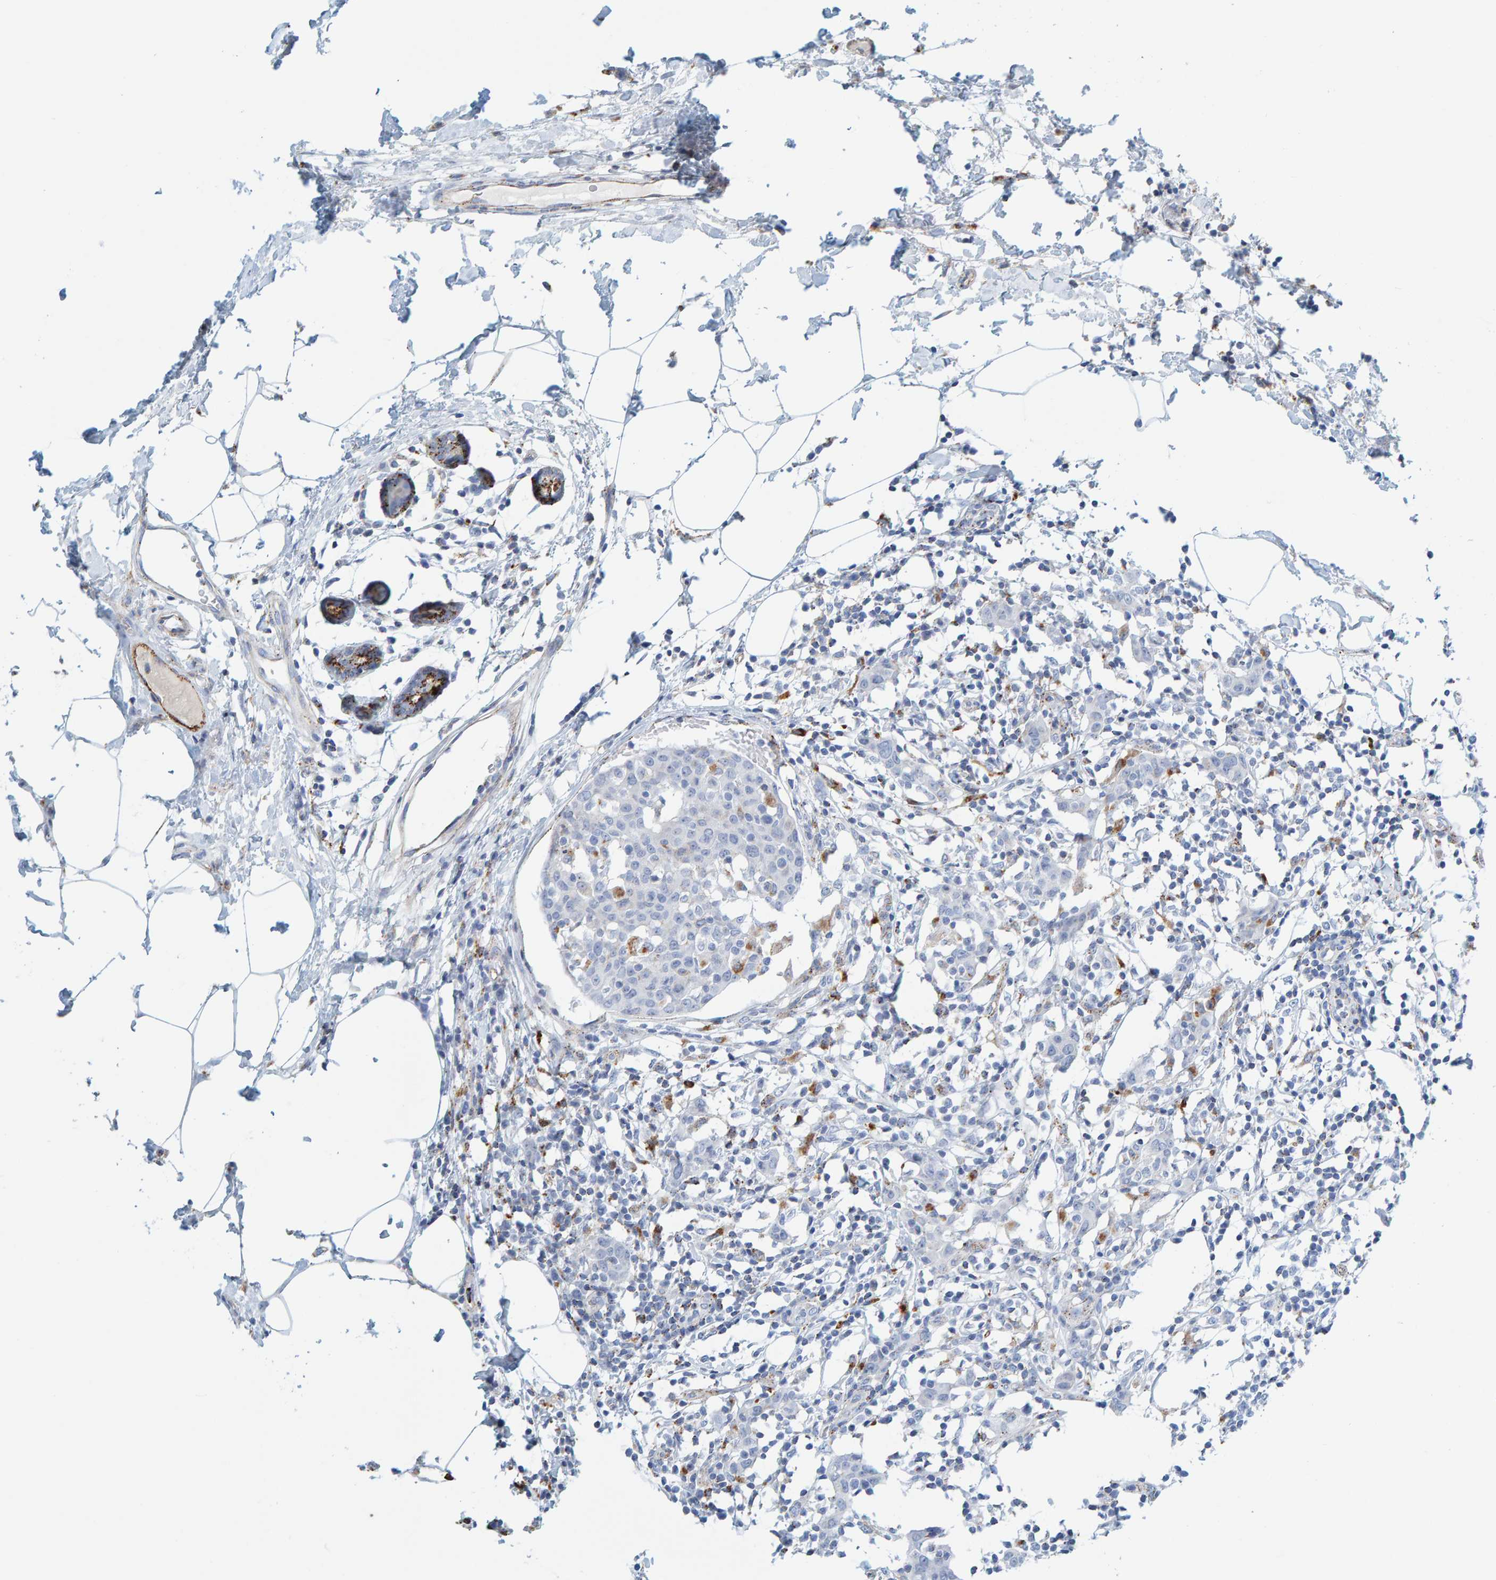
{"staining": {"intensity": "moderate", "quantity": "<25%", "location": "cytoplasmic/membranous"}, "tissue": "breast cancer", "cell_type": "Tumor cells", "image_type": "cancer", "snomed": [{"axis": "morphology", "description": "Normal tissue, NOS"}, {"axis": "morphology", "description": "Duct carcinoma"}, {"axis": "topography", "description": "Breast"}], "caption": "Immunohistochemical staining of human invasive ductal carcinoma (breast) reveals moderate cytoplasmic/membranous protein staining in approximately <25% of tumor cells.", "gene": "BIN3", "patient": {"sex": "female", "age": 37}}